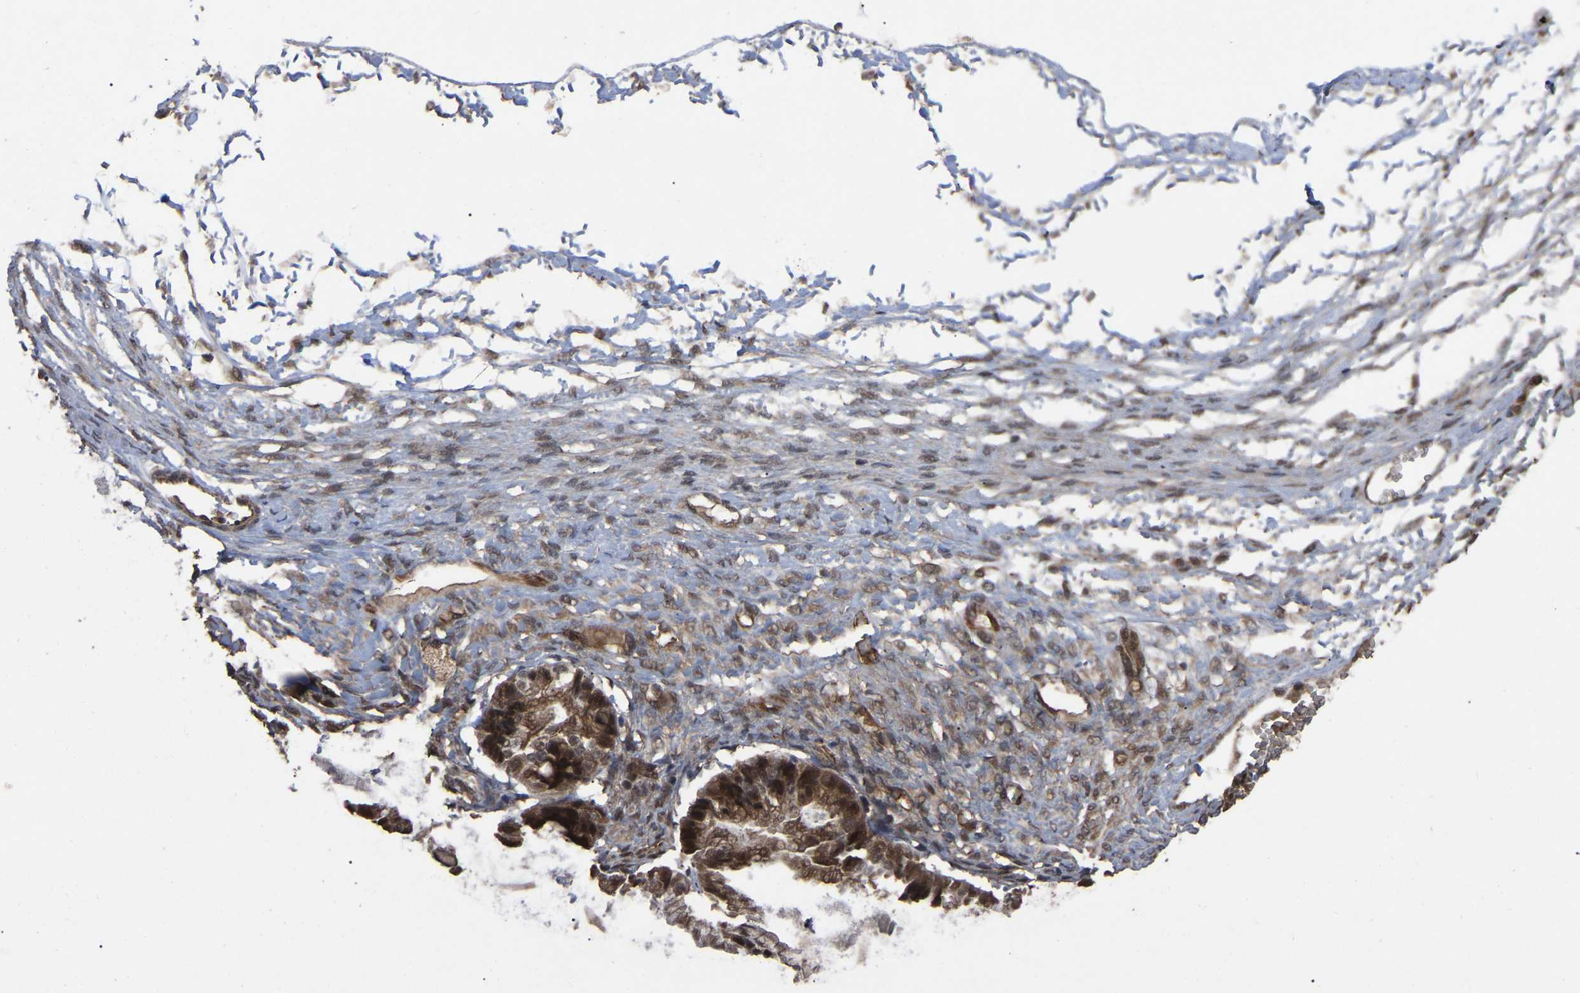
{"staining": {"intensity": "moderate", "quantity": ">75%", "location": "cytoplasmic/membranous,nuclear"}, "tissue": "ovarian cancer", "cell_type": "Tumor cells", "image_type": "cancer", "snomed": [{"axis": "morphology", "description": "Cystadenocarcinoma, mucinous, NOS"}, {"axis": "topography", "description": "Ovary"}], "caption": "The immunohistochemical stain labels moderate cytoplasmic/membranous and nuclear staining in tumor cells of ovarian mucinous cystadenocarcinoma tissue.", "gene": "FAM161B", "patient": {"sex": "female", "age": 57}}